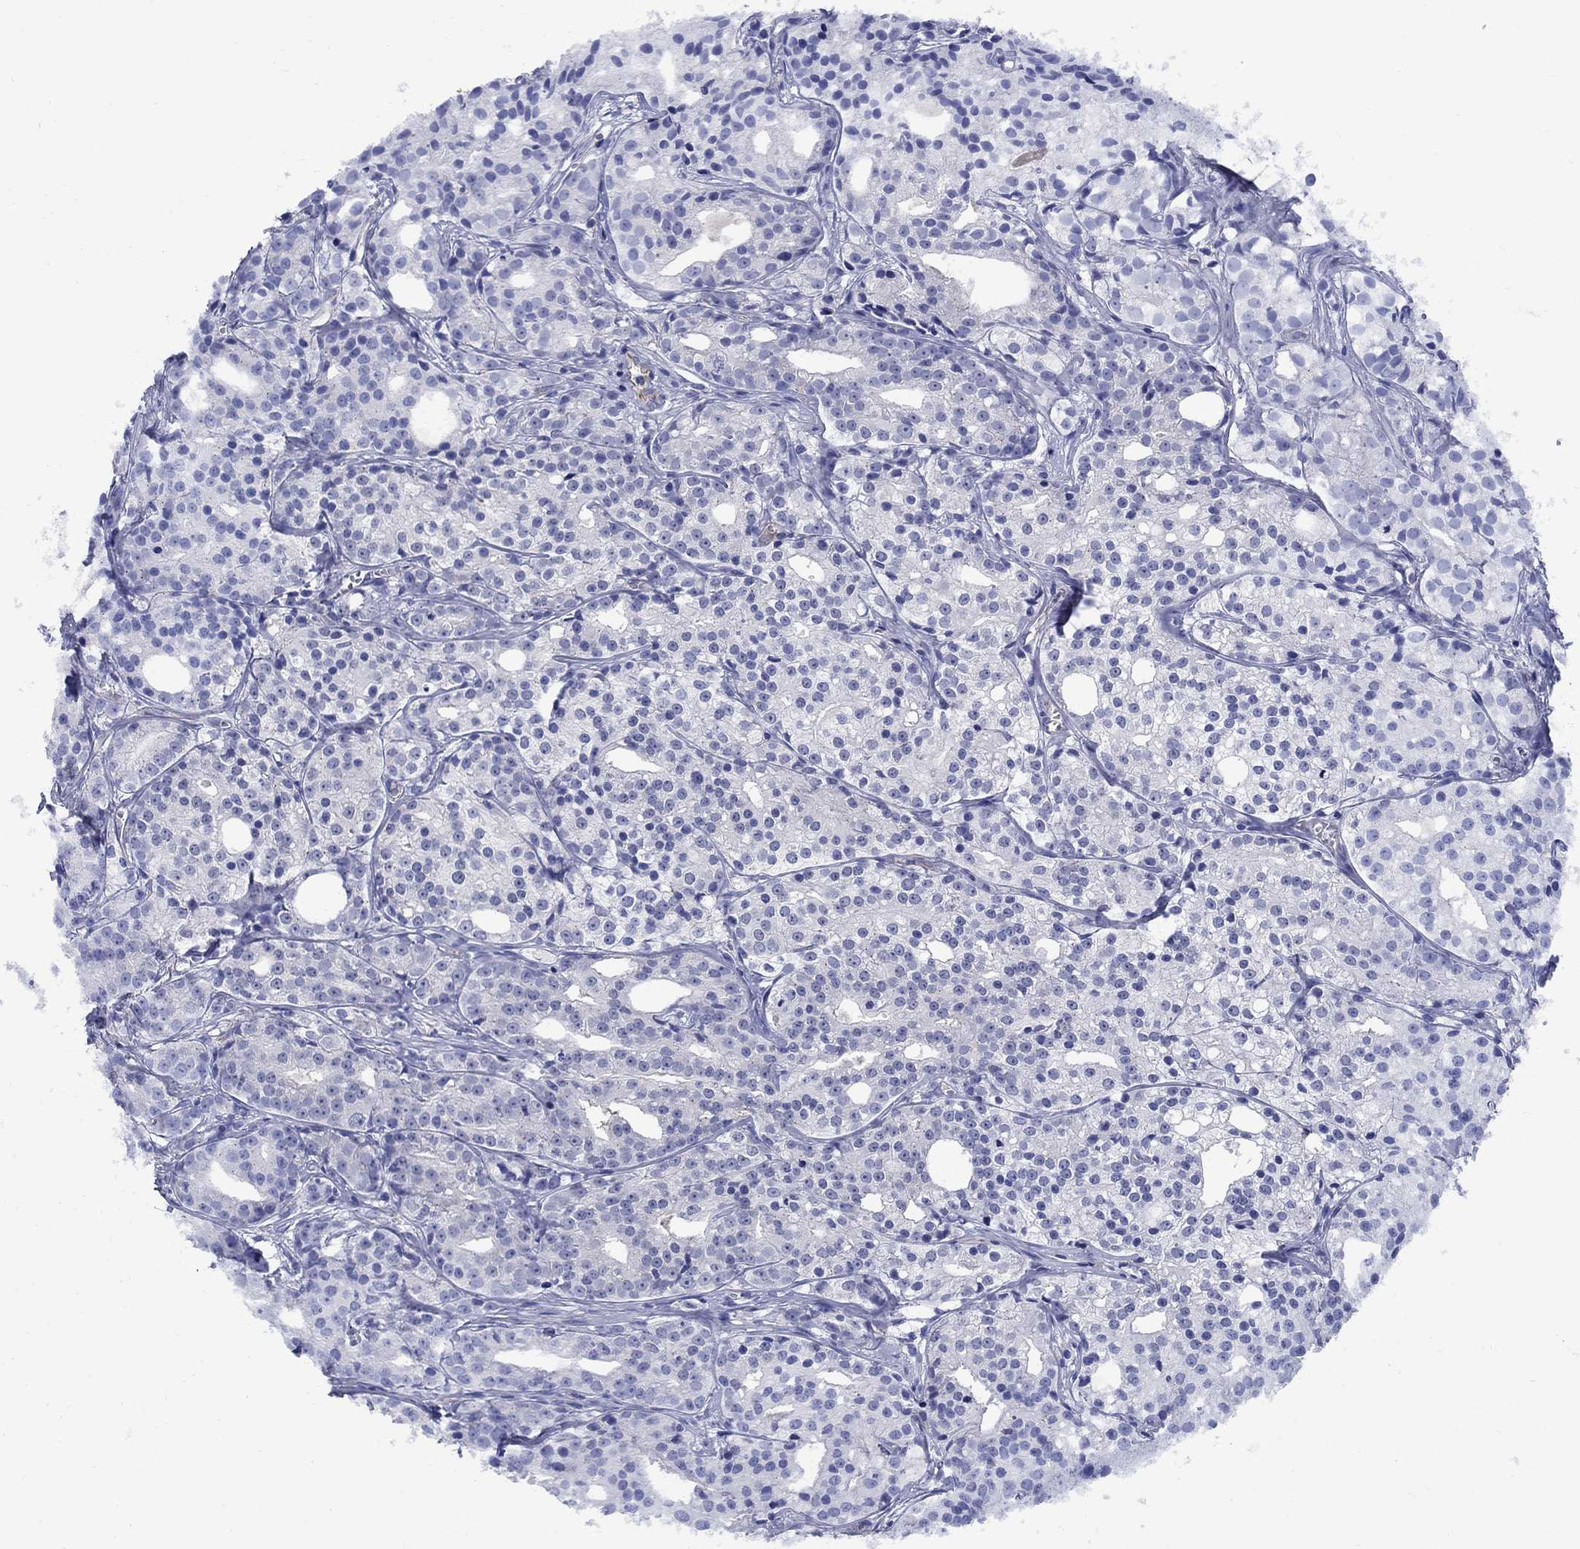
{"staining": {"intensity": "negative", "quantity": "none", "location": "none"}, "tissue": "prostate cancer", "cell_type": "Tumor cells", "image_type": "cancer", "snomed": [{"axis": "morphology", "description": "Adenocarcinoma, Medium grade"}, {"axis": "topography", "description": "Prostate"}], "caption": "IHC of prostate cancer (adenocarcinoma (medium-grade)) demonstrates no staining in tumor cells.", "gene": "SMCP", "patient": {"sex": "male", "age": 74}}